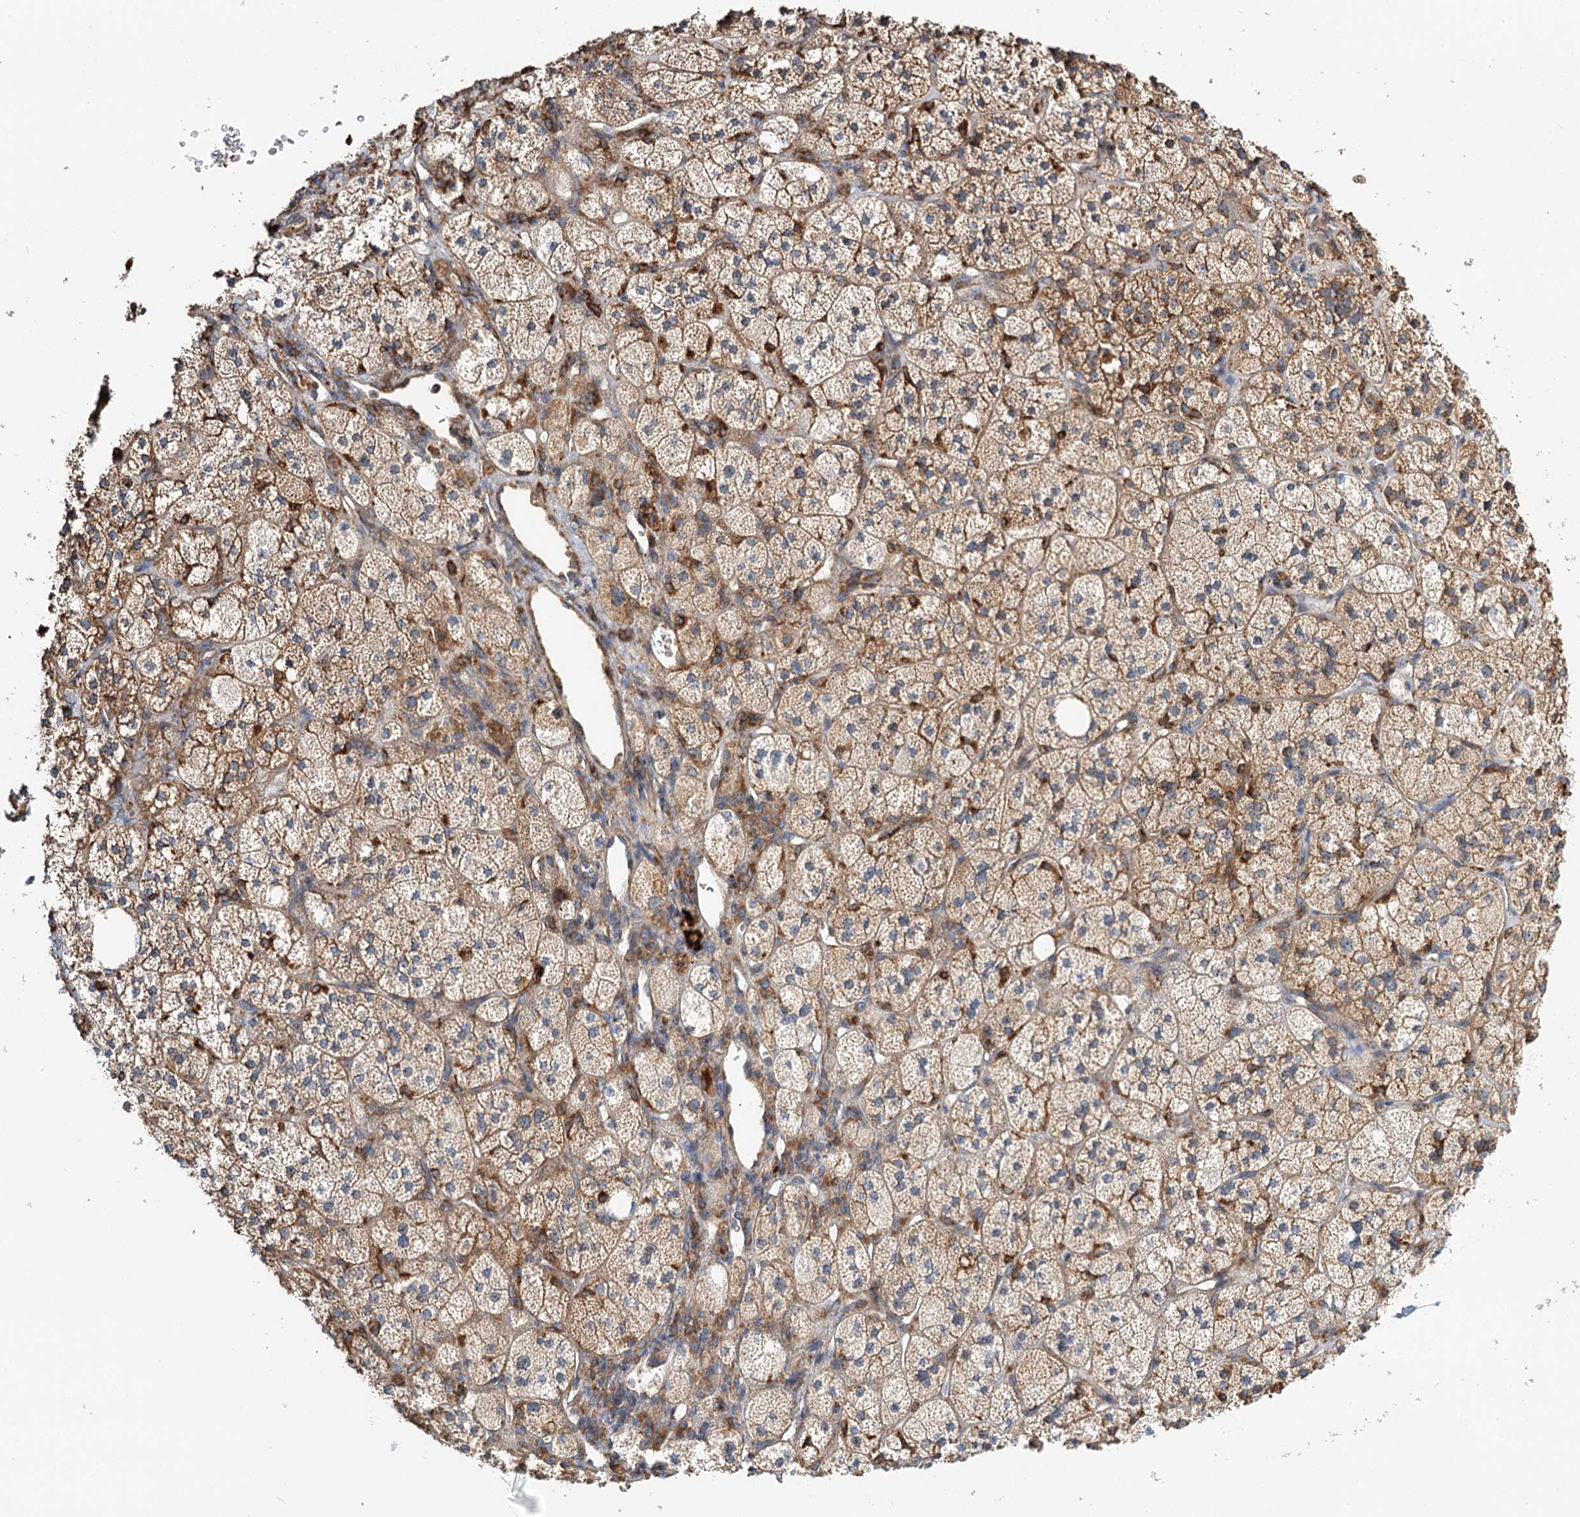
{"staining": {"intensity": "moderate", "quantity": ">75%", "location": "cytoplasmic/membranous"}, "tissue": "adrenal gland", "cell_type": "Glandular cells", "image_type": "normal", "snomed": [{"axis": "morphology", "description": "Normal tissue, NOS"}, {"axis": "topography", "description": "Adrenal gland"}], "caption": "IHC of normal human adrenal gland demonstrates medium levels of moderate cytoplasmic/membranous expression in approximately >75% of glandular cells.", "gene": "TAS1R1", "patient": {"sex": "male", "age": 61}}